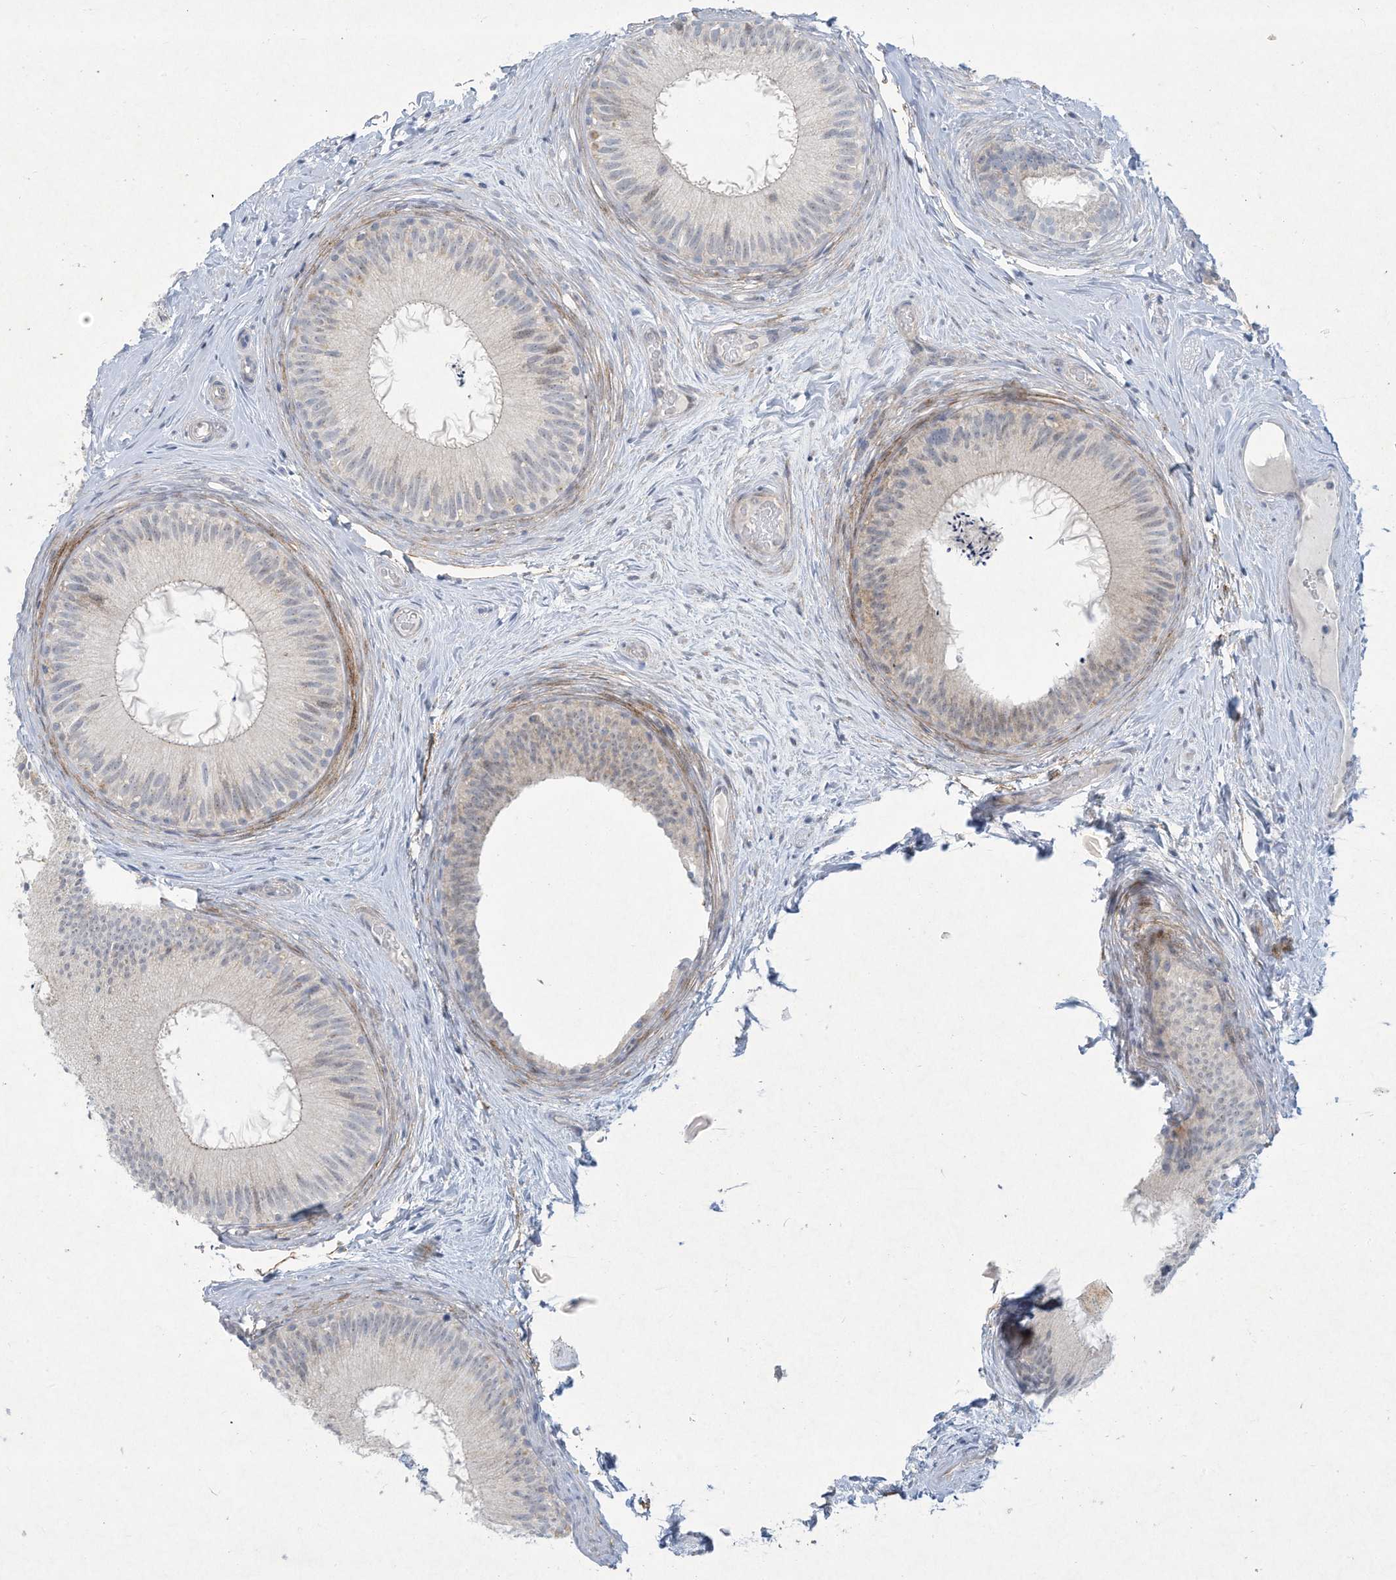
{"staining": {"intensity": "negative", "quantity": "none", "location": "none"}, "tissue": "epididymis", "cell_type": "Glandular cells", "image_type": "normal", "snomed": [{"axis": "morphology", "description": "Normal tissue, NOS"}, {"axis": "topography", "description": "Epididymis"}], "caption": "IHC photomicrograph of benign epididymis: human epididymis stained with DAB shows no significant protein positivity in glandular cells.", "gene": "PAX6", "patient": {"sex": "male", "age": 50}}